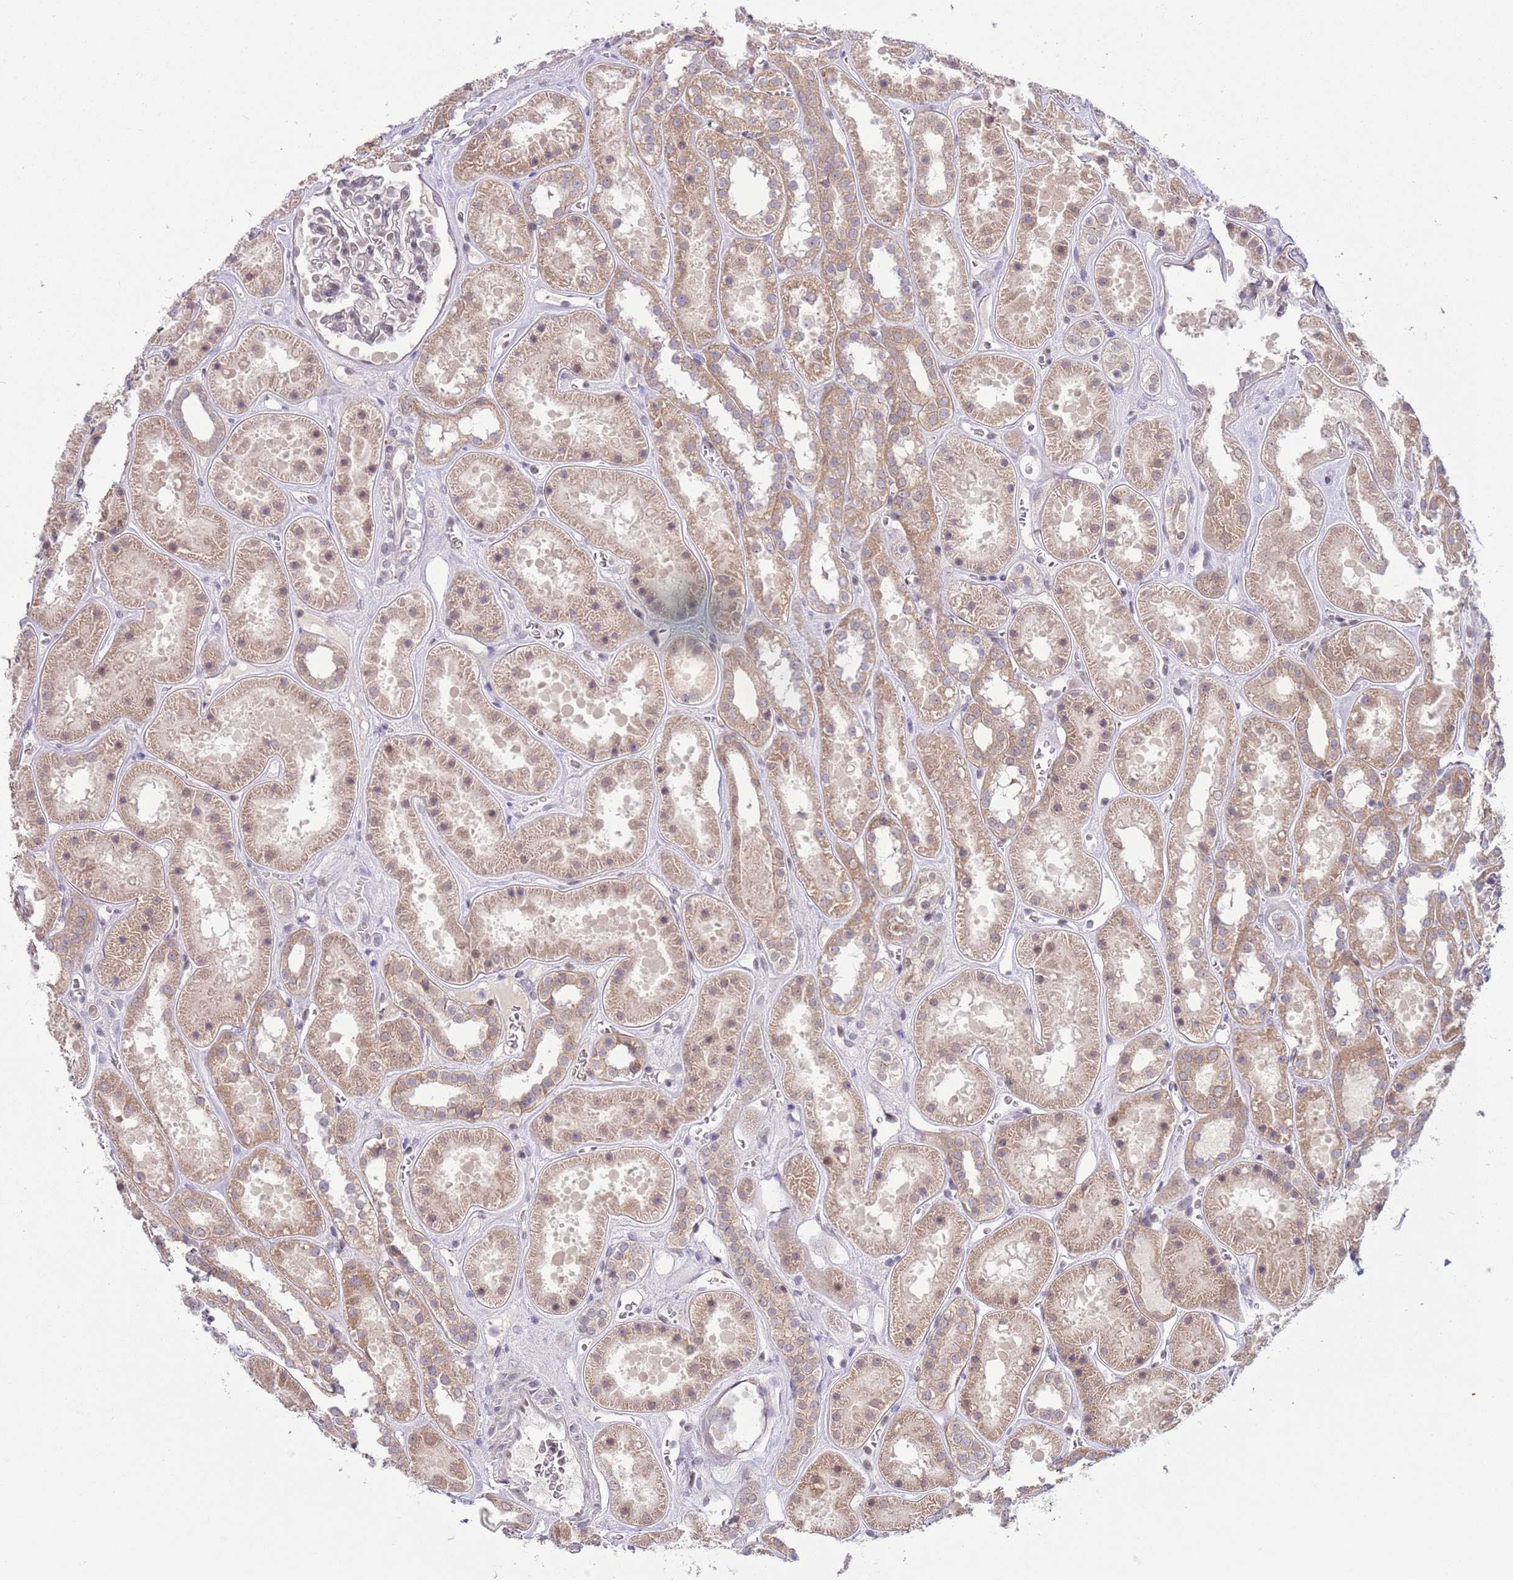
{"staining": {"intensity": "weak", "quantity": "<25%", "location": "nuclear"}, "tissue": "kidney", "cell_type": "Cells in glomeruli", "image_type": "normal", "snomed": [{"axis": "morphology", "description": "Normal tissue, NOS"}, {"axis": "topography", "description": "Kidney"}], "caption": "Human kidney stained for a protein using IHC displays no expression in cells in glomeruli.", "gene": "TM2D1", "patient": {"sex": "female", "age": 41}}